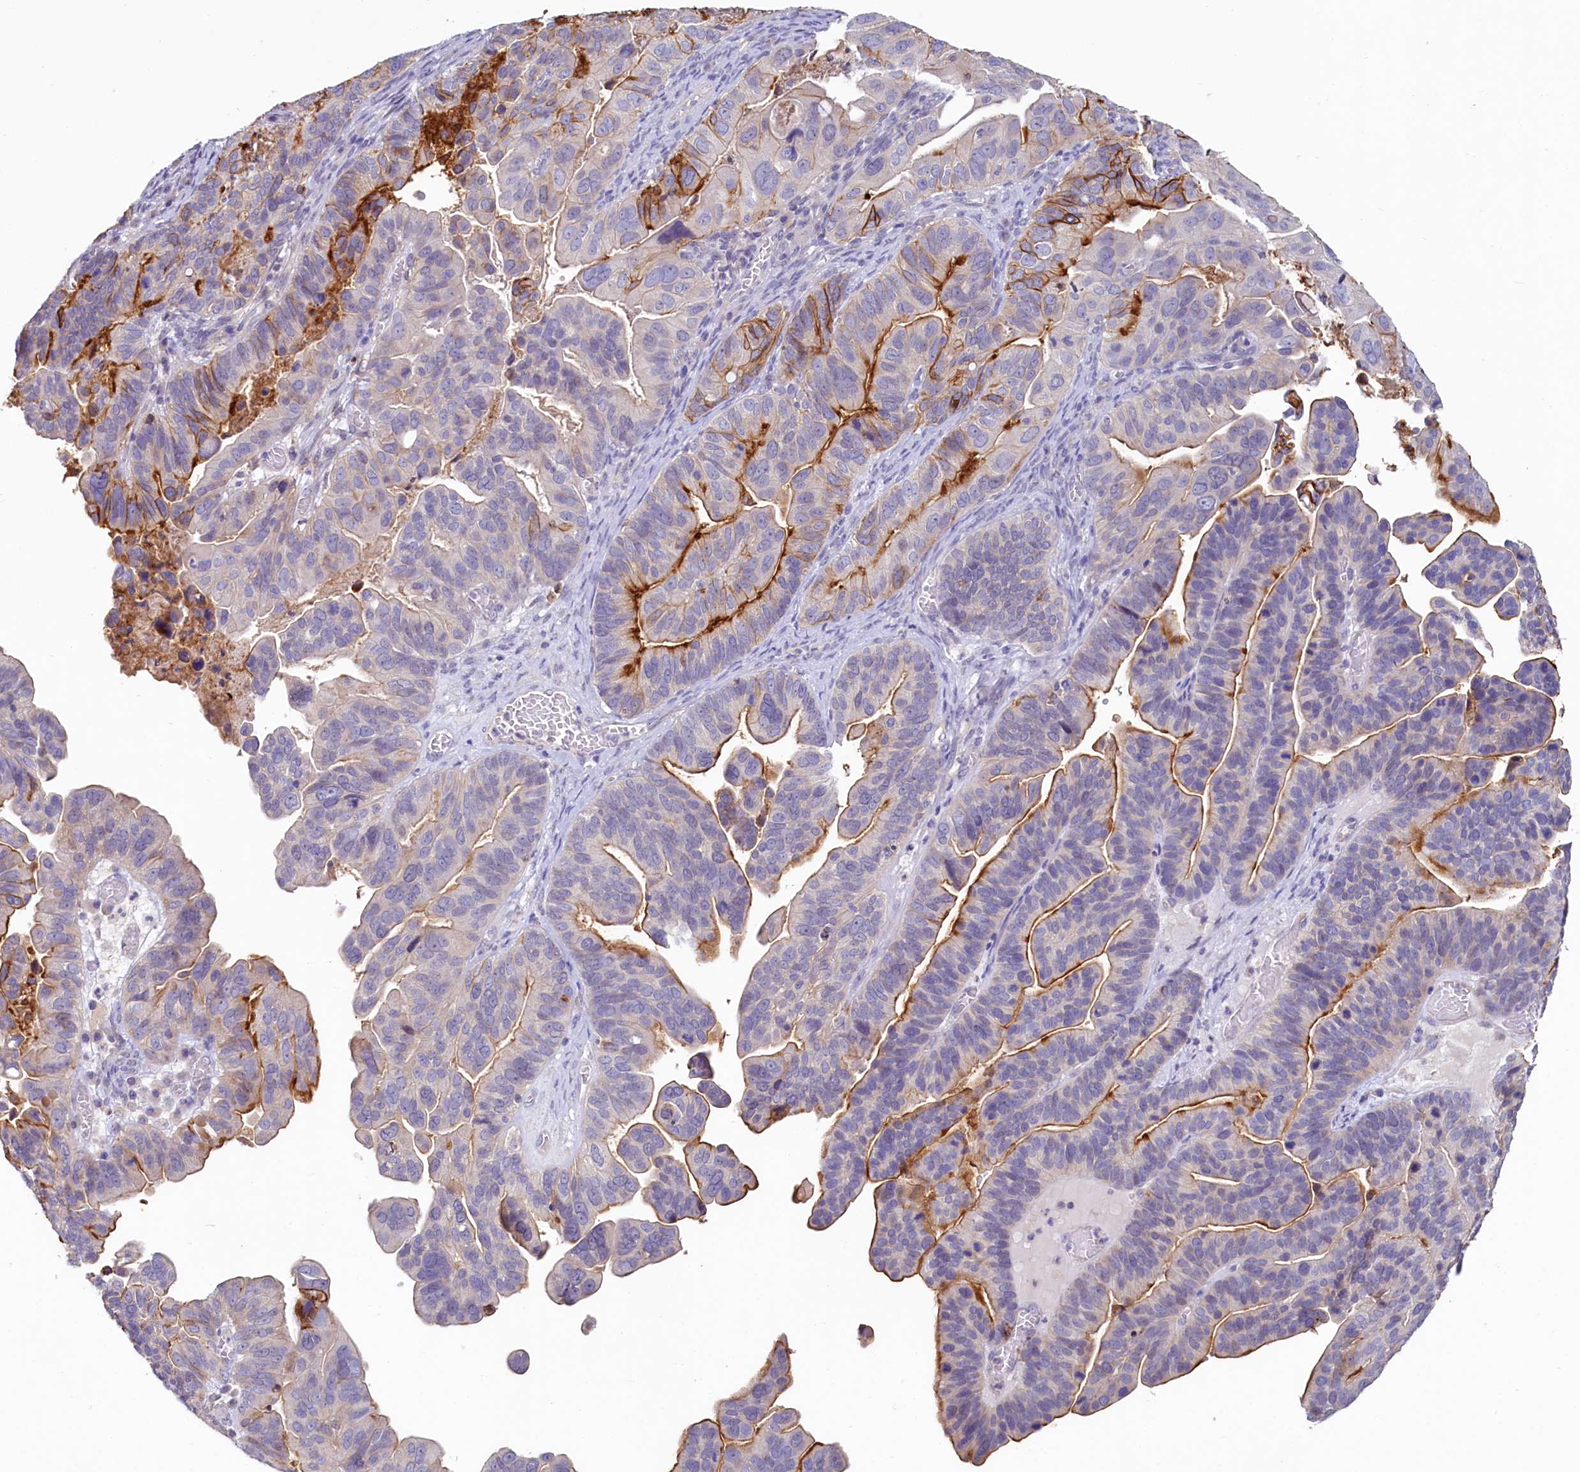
{"staining": {"intensity": "strong", "quantity": "25%-75%", "location": "cytoplasmic/membranous"}, "tissue": "ovarian cancer", "cell_type": "Tumor cells", "image_type": "cancer", "snomed": [{"axis": "morphology", "description": "Cystadenocarcinoma, serous, NOS"}, {"axis": "topography", "description": "Ovary"}], "caption": "Ovarian cancer (serous cystadenocarcinoma) stained for a protein (brown) reveals strong cytoplasmic/membranous positive staining in approximately 25%-75% of tumor cells.", "gene": "PDE6D", "patient": {"sex": "female", "age": 56}}